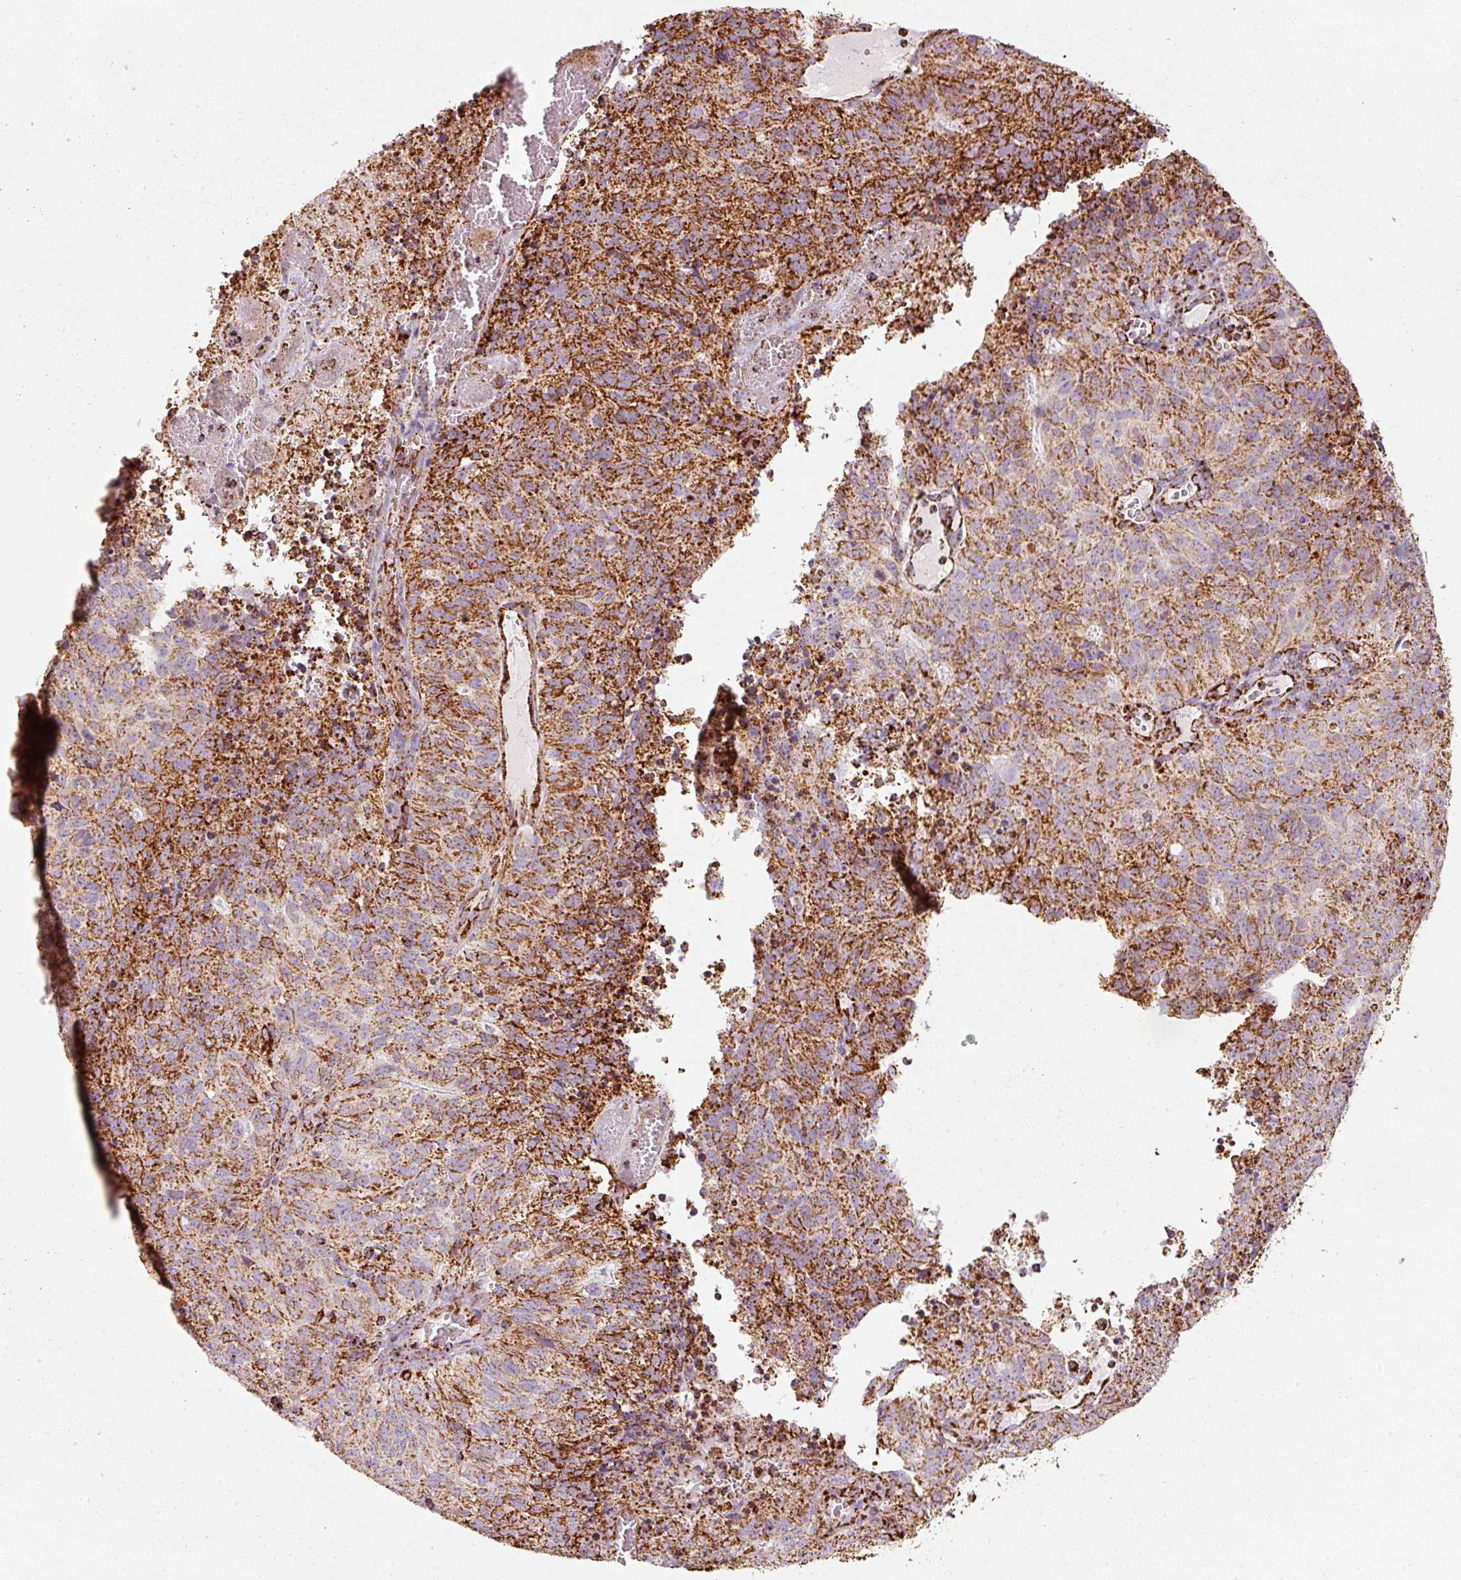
{"staining": {"intensity": "strong", "quantity": ">75%", "location": "cytoplasmic/membranous"}, "tissue": "cervical cancer", "cell_type": "Tumor cells", "image_type": "cancer", "snomed": [{"axis": "morphology", "description": "Adenocarcinoma, NOS"}, {"axis": "topography", "description": "Cervix"}], "caption": "Immunohistochemical staining of human cervical adenocarcinoma demonstrates strong cytoplasmic/membranous protein expression in about >75% of tumor cells.", "gene": "MT-CO2", "patient": {"sex": "female", "age": 38}}